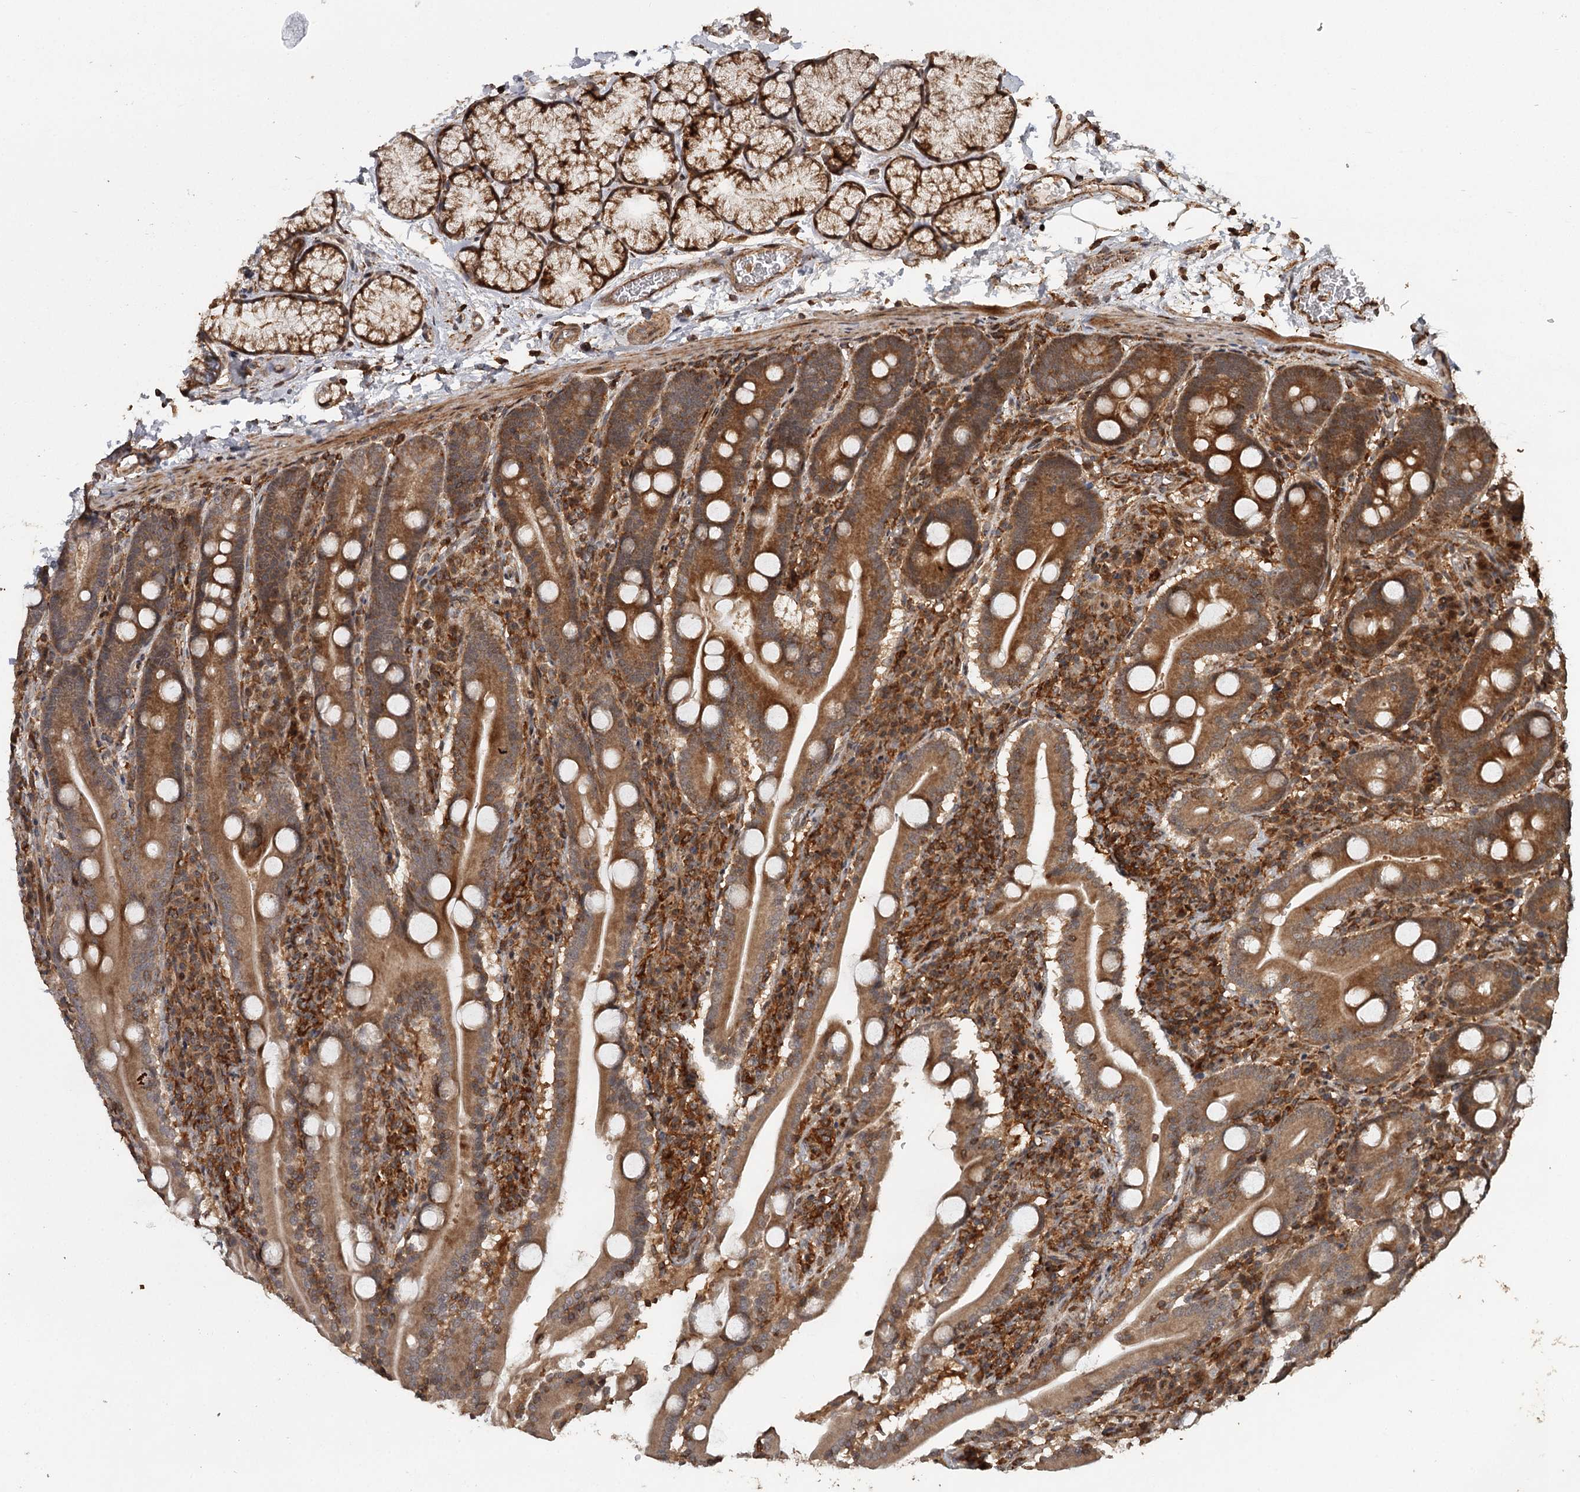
{"staining": {"intensity": "moderate", "quantity": ">75%", "location": "cytoplasmic/membranous"}, "tissue": "duodenum", "cell_type": "Glandular cells", "image_type": "normal", "snomed": [{"axis": "morphology", "description": "Normal tissue, NOS"}, {"axis": "topography", "description": "Duodenum"}], "caption": "Protein positivity by immunohistochemistry reveals moderate cytoplasmic/membranous staining in about >75% of glandular cells in benign duodenum.", "gene": "FAXC", "patient": {"sex": "male", "age": 35}}